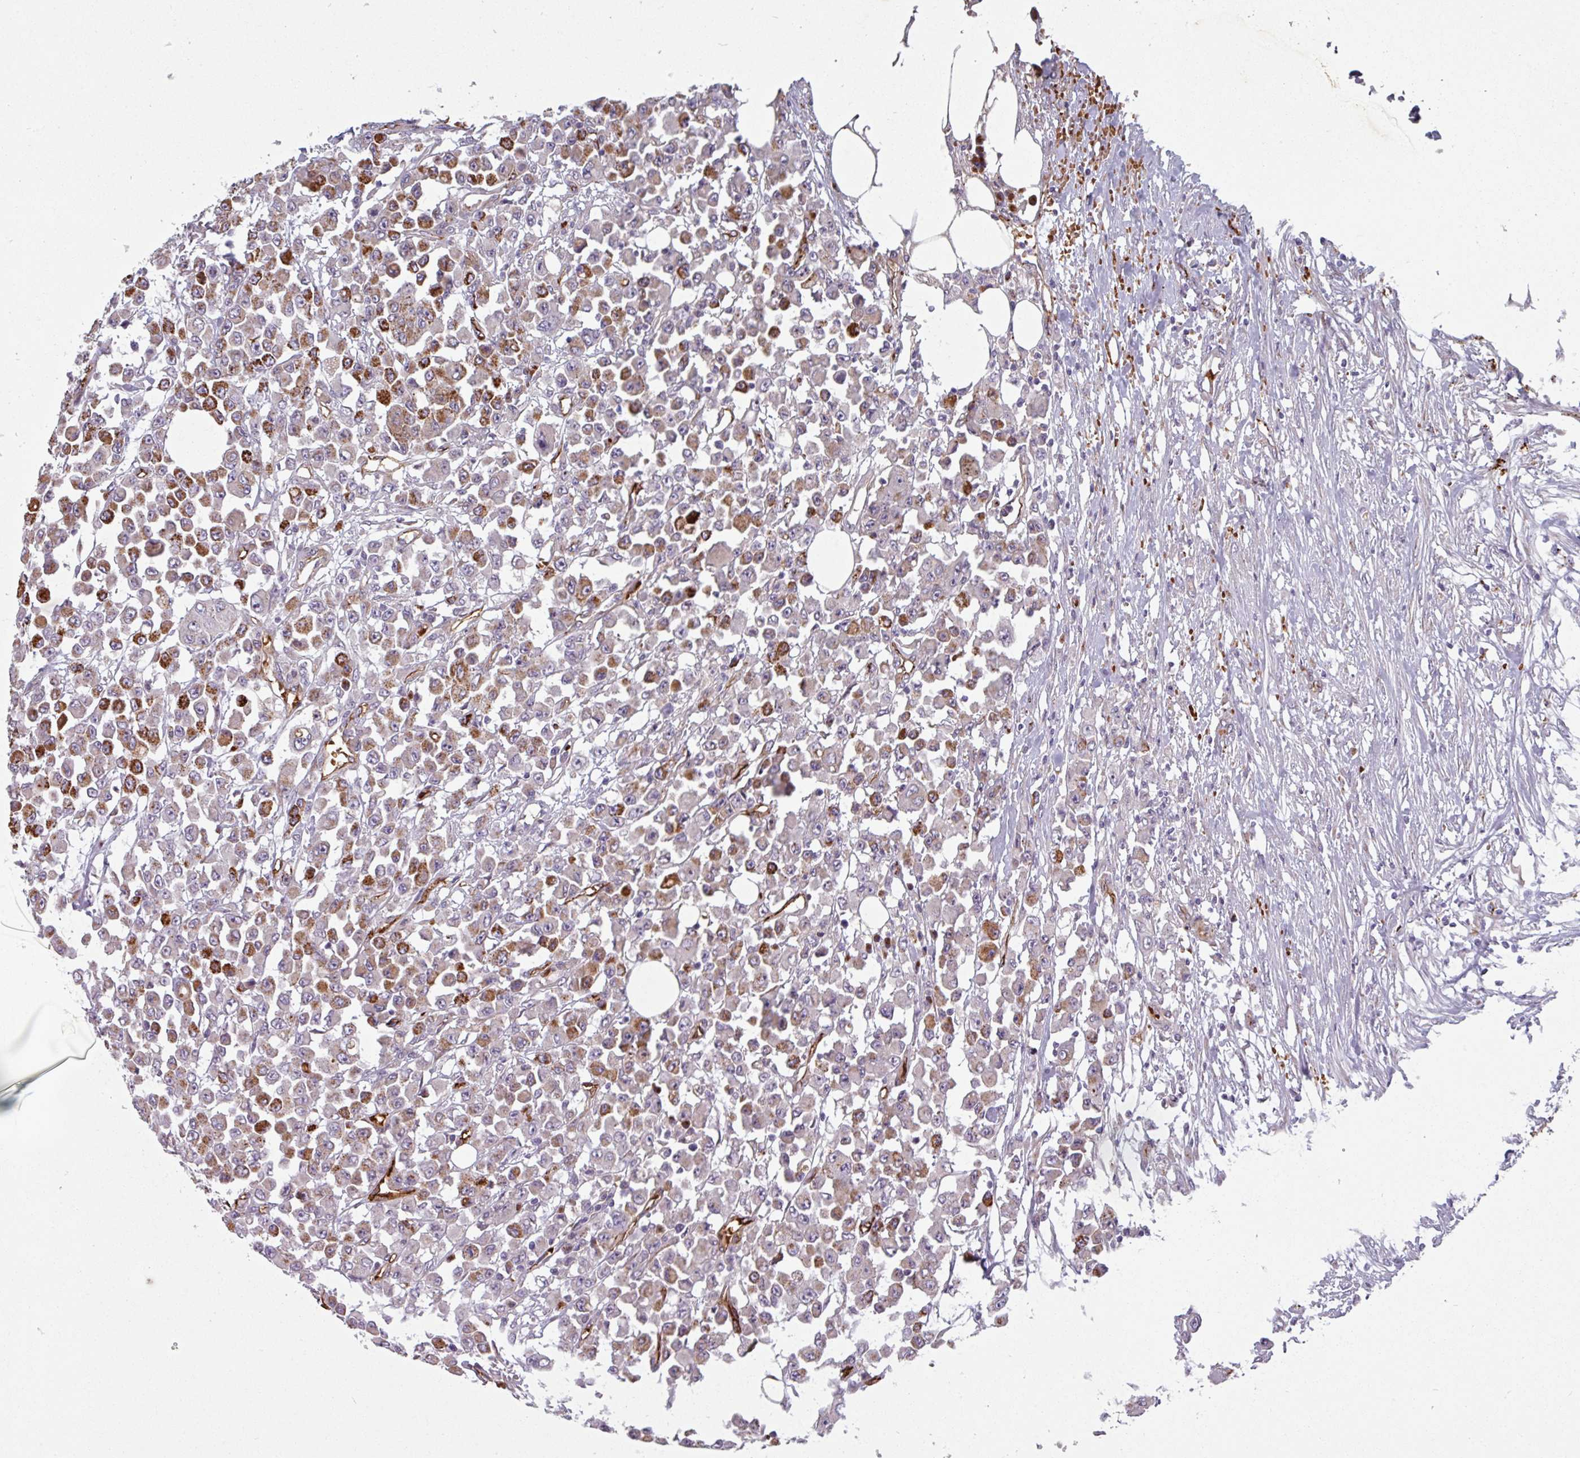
{"staining": {"intensity": "strong", "quantity": "25%-75%", "location": "cytoplasmic/membranous"}, "tissue": "colorectal cancer", "cell_type": "Tumor cells", "image_type": "cancer", "snomed": [{"axis": "morphology", "description": "Adenocarcinoma, NOS"}, {"axis": "topography", "description": "Colon"}], "caption": "Immunohistochemistry (DAB) staining of human colorectal adenocarcinoma shows strong cytoplasmic/membranous protein expression in approximately 25%-75% of tumor cells.", "gene": "PRODH2", "patient": {"sex": "male", "age": 51}}